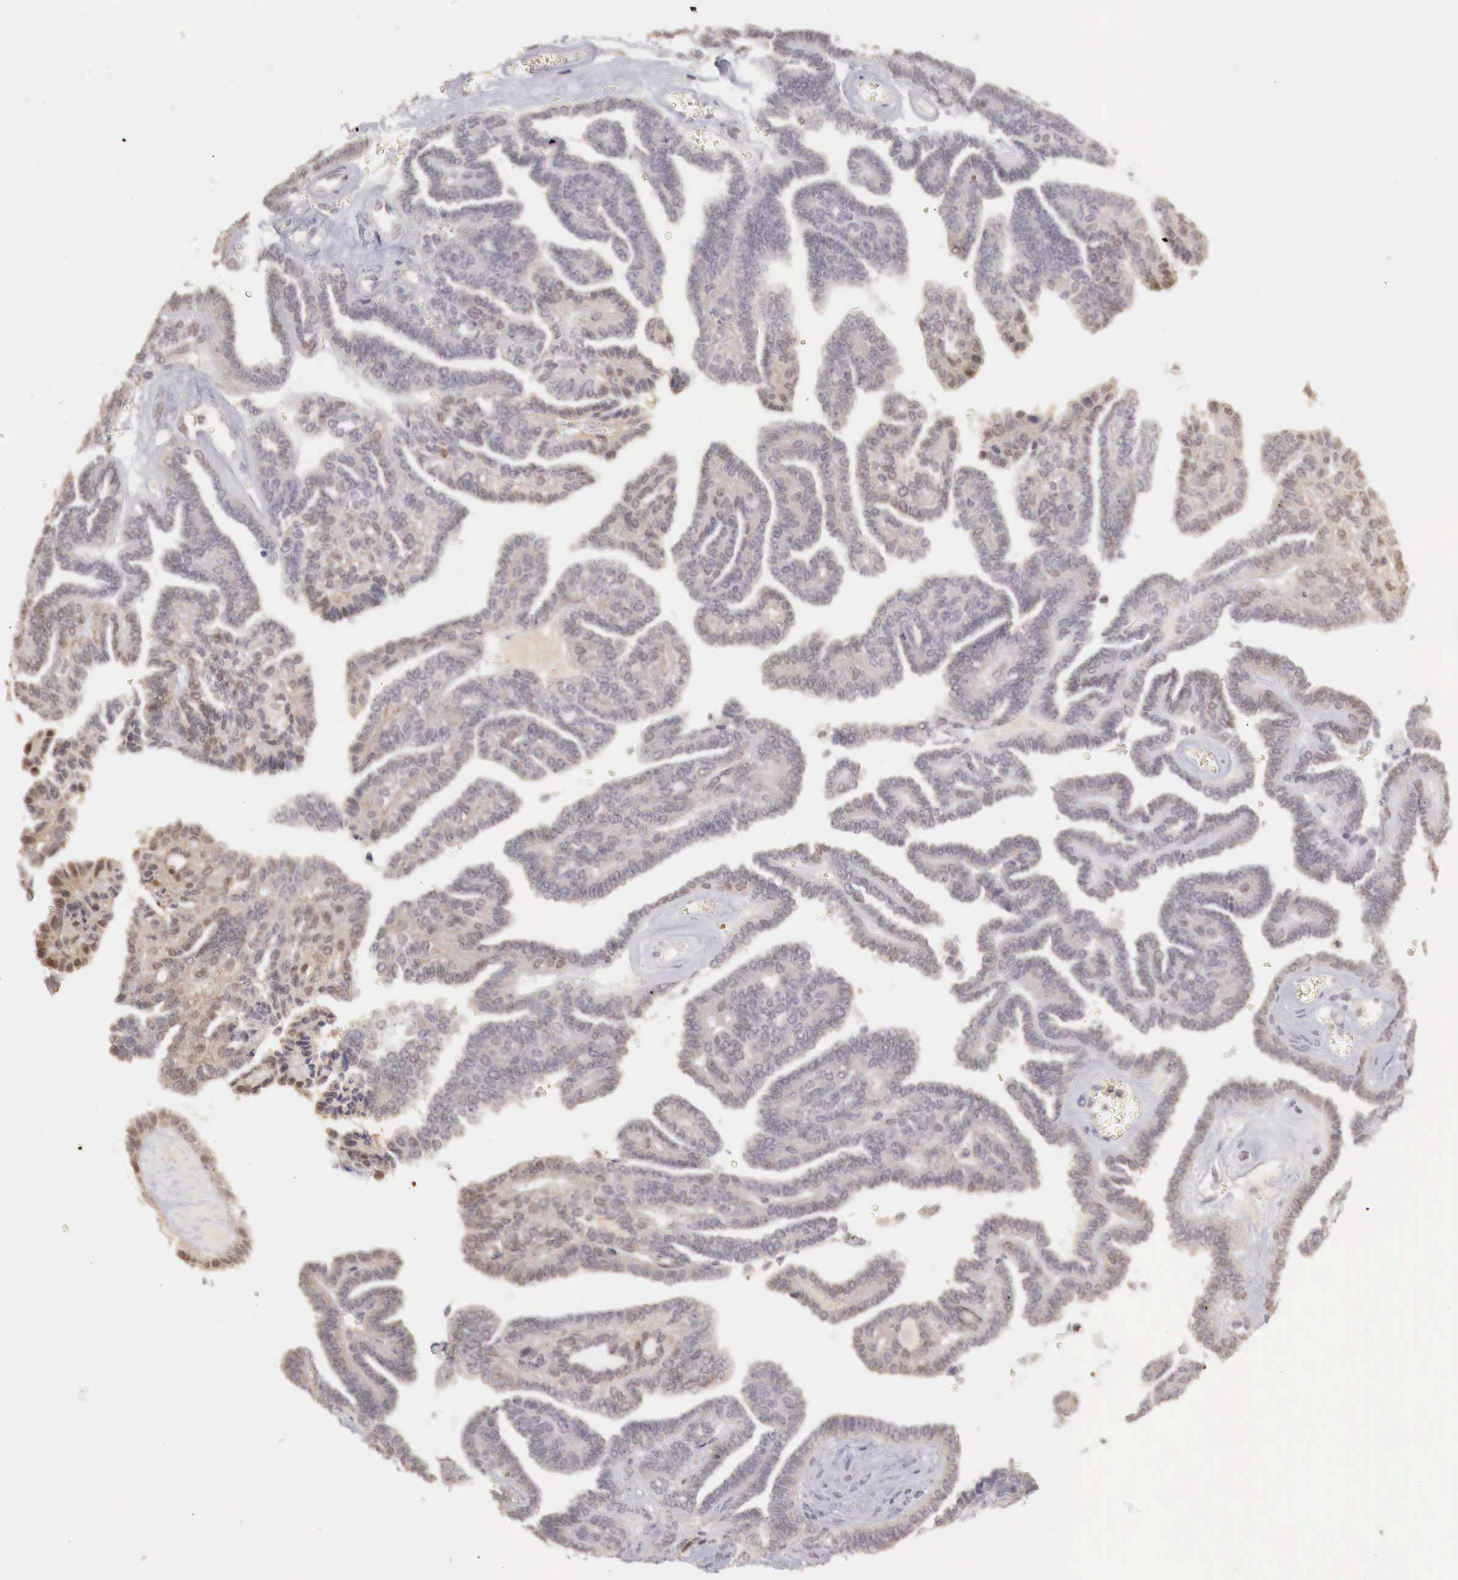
{"staining": {"intensity": "negative", "quantity": "none", "location": "none"}, "tissue": "ovarian cancer", "cell_type": "Tumor cells", "image_type": "cancer", "snomed": [{"axis": "morphology", "description": "Cystadenocarcinoma, serous, NOS"}, {"axis": "topography", "description": "Ovary"}], "caption": "Immunohistochemistry (IHC) histopathology image of neoplastic tissue: ovarian serous cystadenocarcinoma stained with DAB (3,3'-diaminobenzidine) shows no significant protein staining in tumor cells. Nuclei are stained in blue.", "gene": "TBC1D9", "patient": {"sex": "female", "age": 71}}